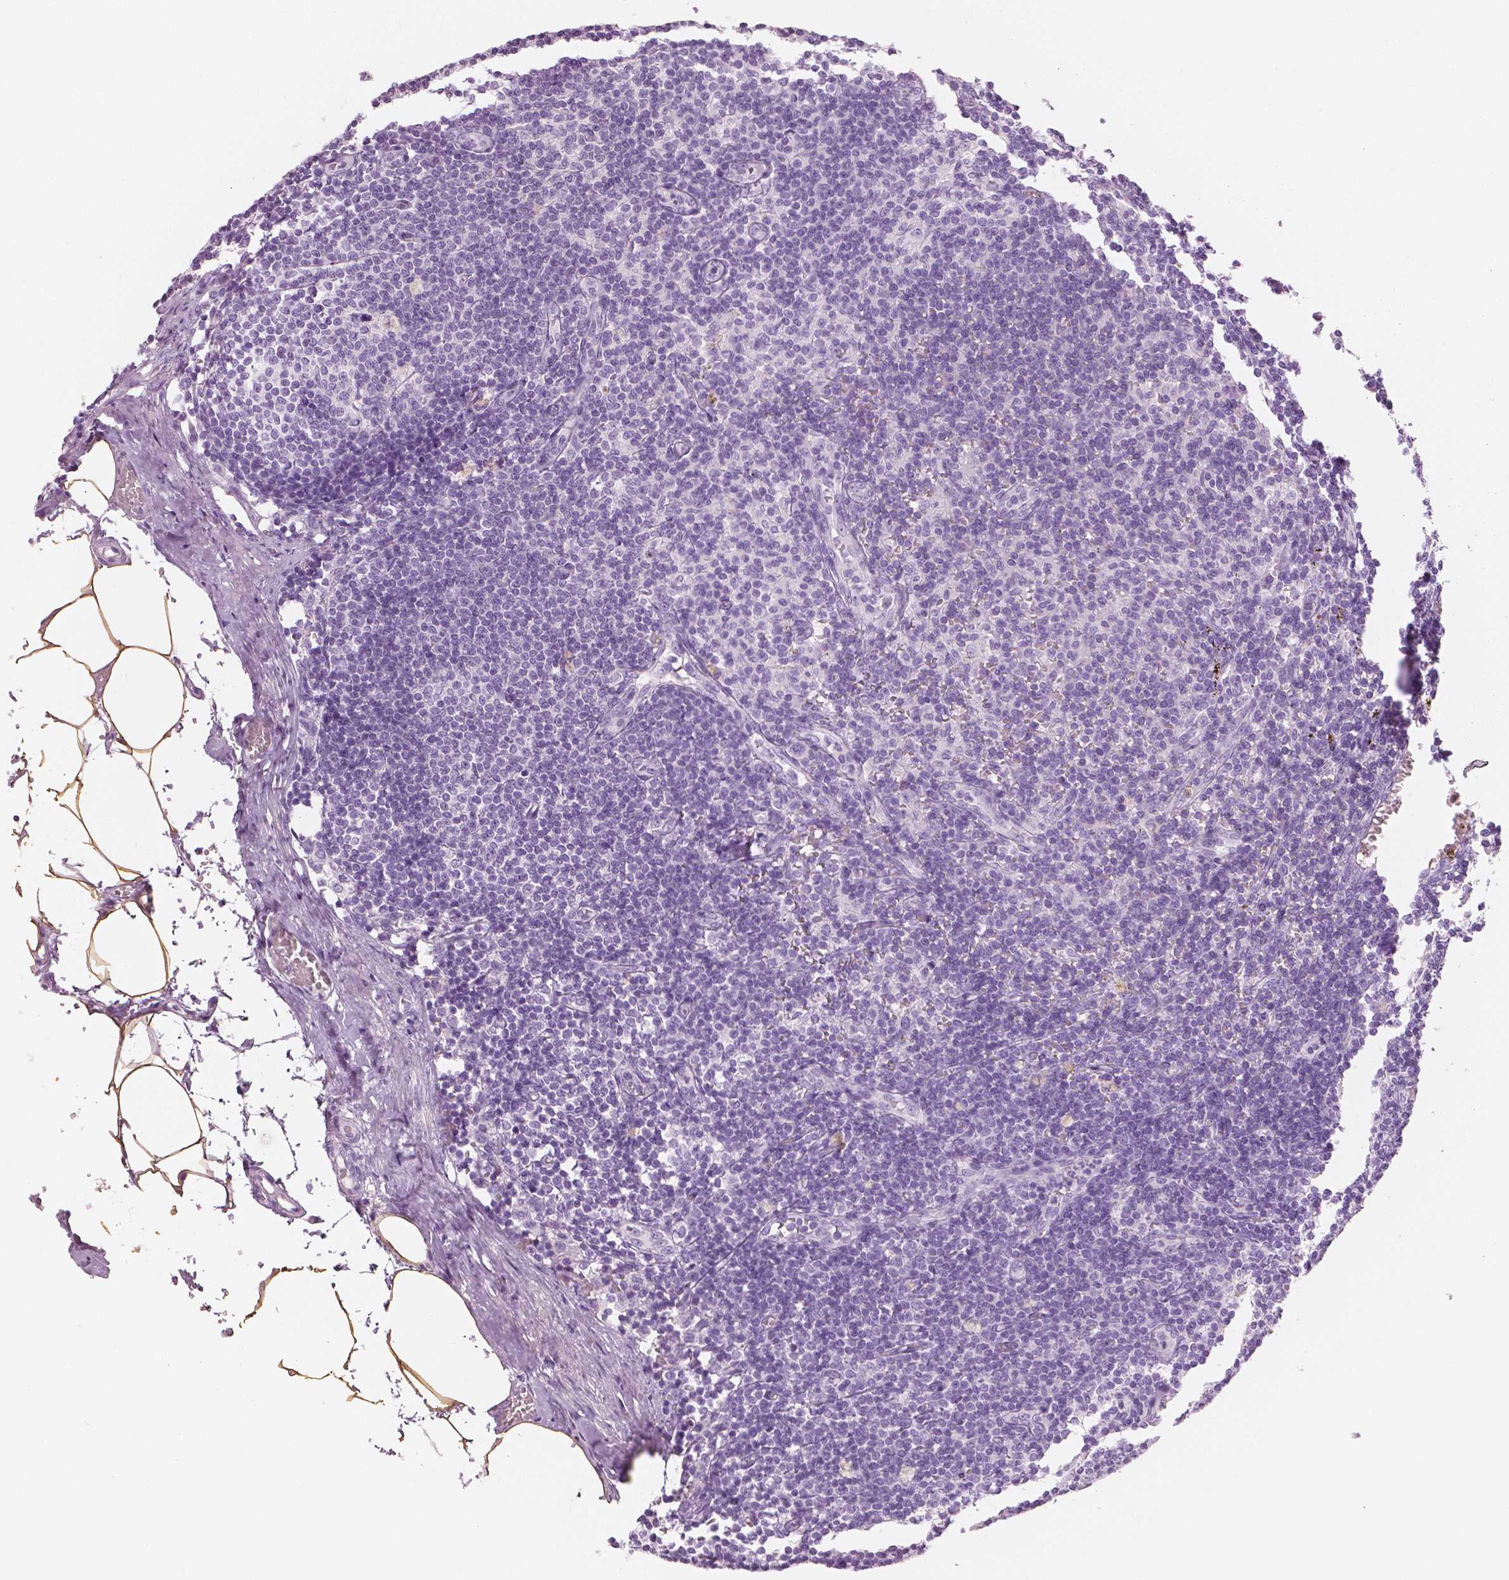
{"staining": {"intensity": "negative", "quantity": "none", "location": "none"}, "tissue": "lymph node", "cell_type": "Germinal center cells", "image_type": "normal", "snomed": [{"axis": "morphology", "description": "Normal tissue, NOS"}, {"axis": "topography", "description": "Lymph node"}], "caption": "Immunohistochemical staining of benign lymph node displays no significant expression in germinal center cells.", "gene": "PLIN4", "patient": {"sex": "female", "age": 69}}